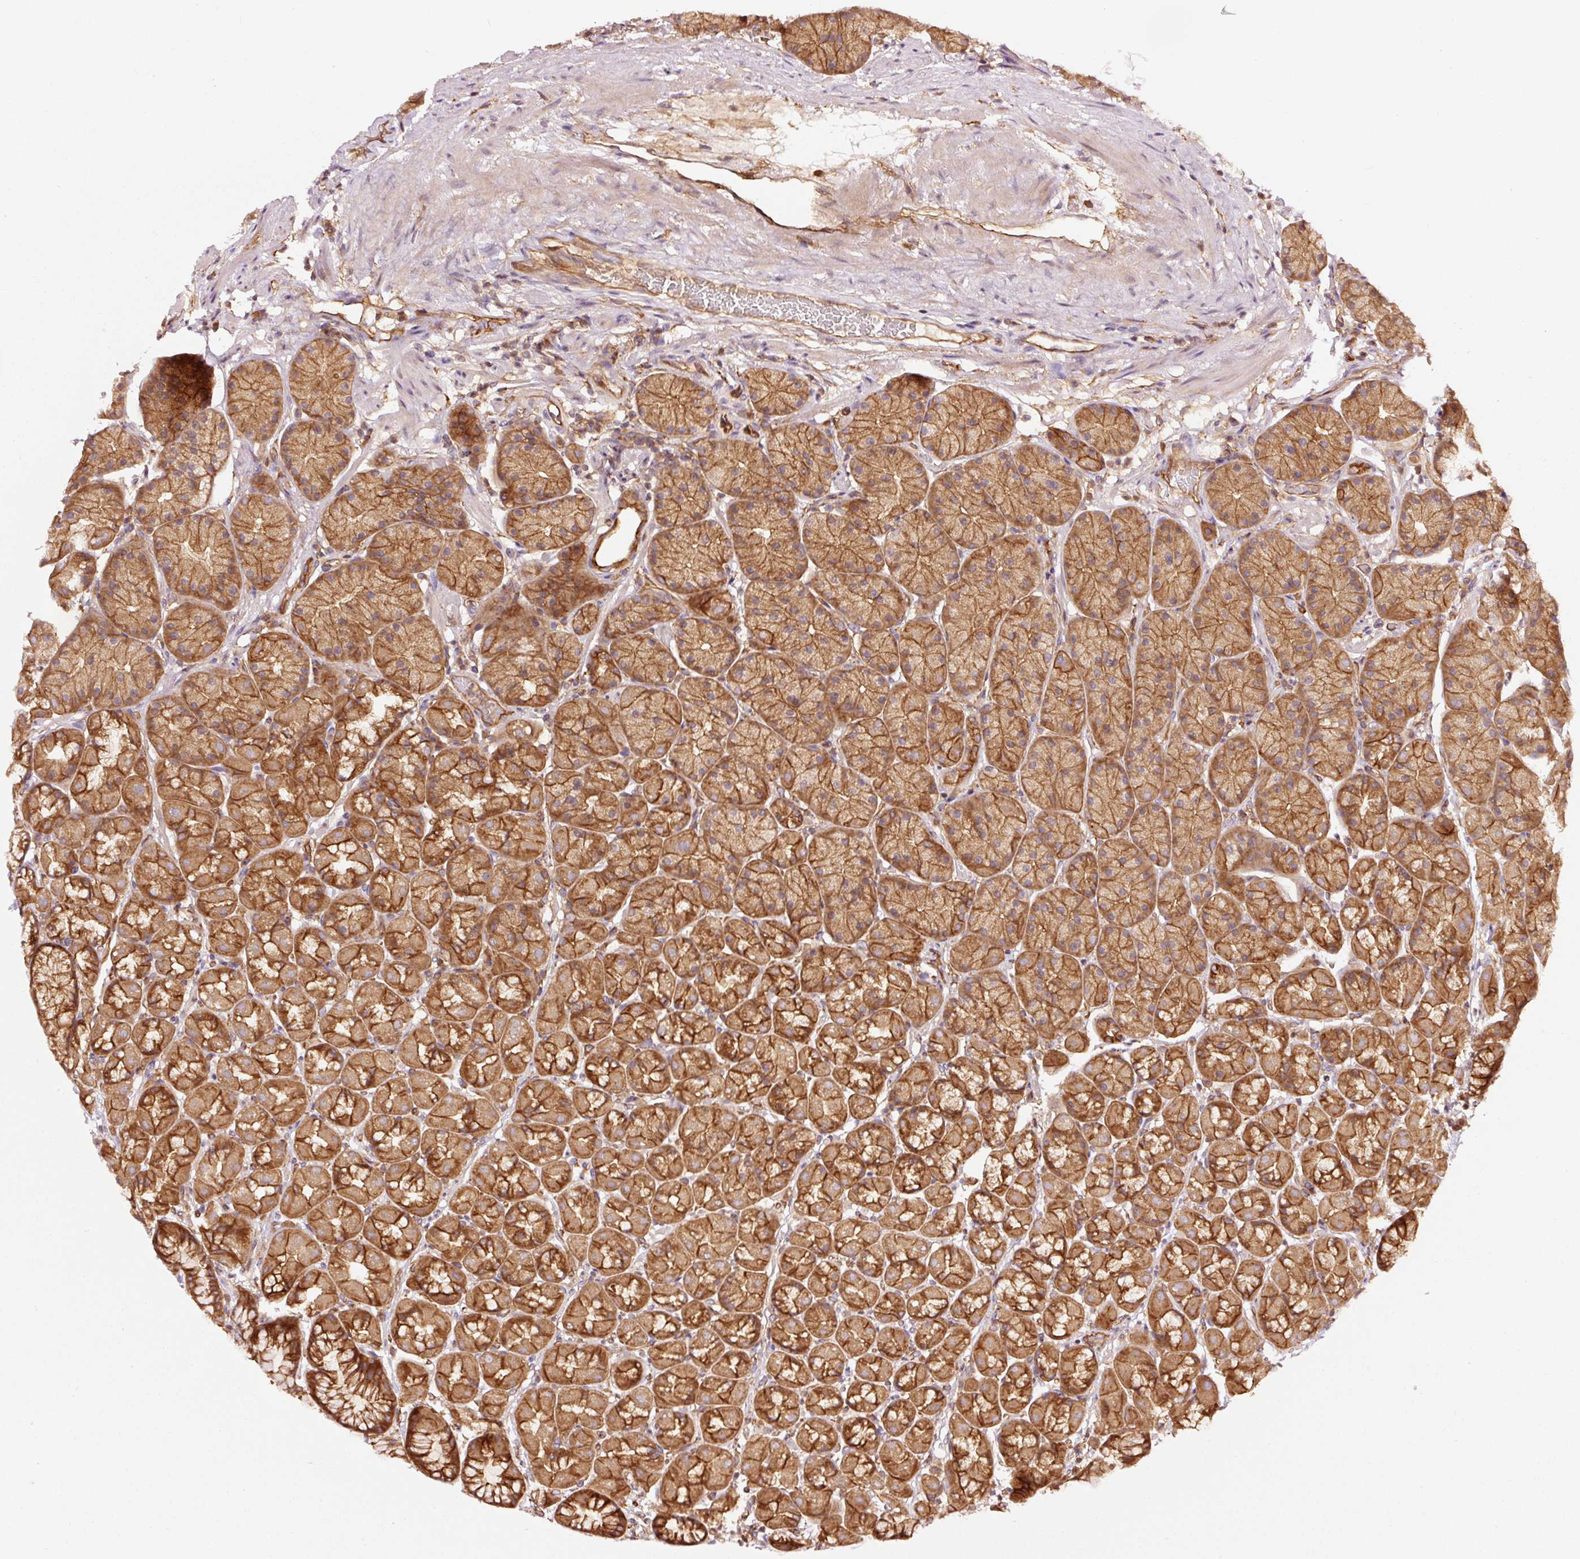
{"staining": {"intensity": "strong", "quantity": ">75%", "location": "cytoplasmic/membranous"}, "tissue": "stomach", "cell_type": "Glandular cells", "image_type": "normal", "snomed": [{"axis": "morphology", "description": "Normal tissue, NOS"}, {"axis": "topography", "description": "Stomach, lower"}], "caption": "The image demonstrates immunohistochemical staining of unremarkable stomach. There is strong cytoplasmic/membranous positivity is seen in approximately >75% of glandular cells. The protein of interest is shown in brown color, while the nuclei are stained blue.", "gene": "METAP1", "patient": {"sex": "male", "age": 67}}